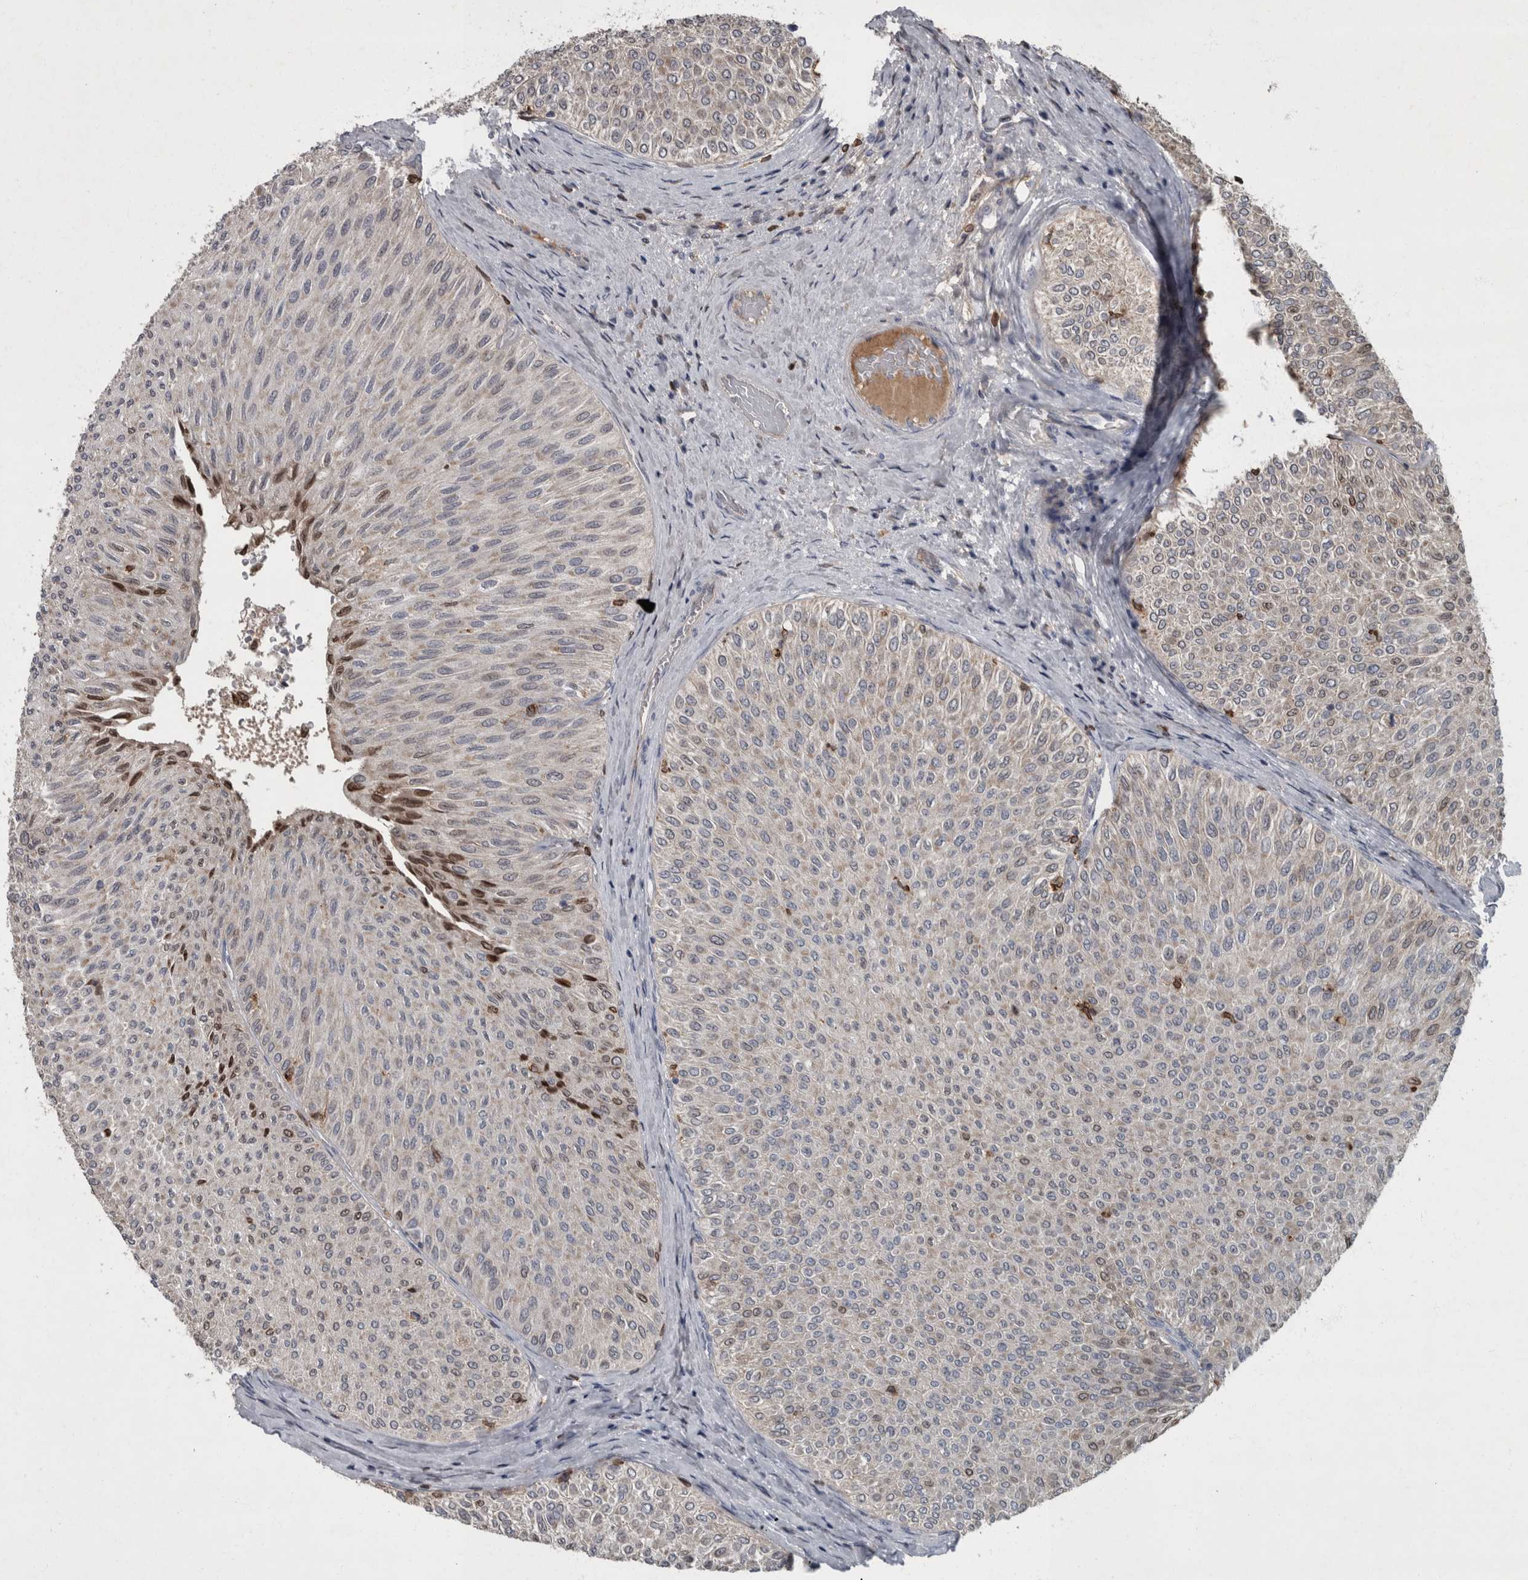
{"staining": {"intensity": "moderate", "quantity": "<25%", "location": "nuclear"}, "tissue": "urothelial cancer", "cell_type": "Tumor cells", "image_type": "cancer", "snomed": [{"axis": "morphology", "description": "Urothelial carcinoma, Low grade"}, {"axis": "topography", "description": "Urinary bladder"}], "caption": "The micrograph demonstrates a brown stain indicating the presence of a protein in the nuclear of tumor cells in urothelial cancer.", "gene": "PPP1R3C", "patient": {"sex": "male", "age": 78}}